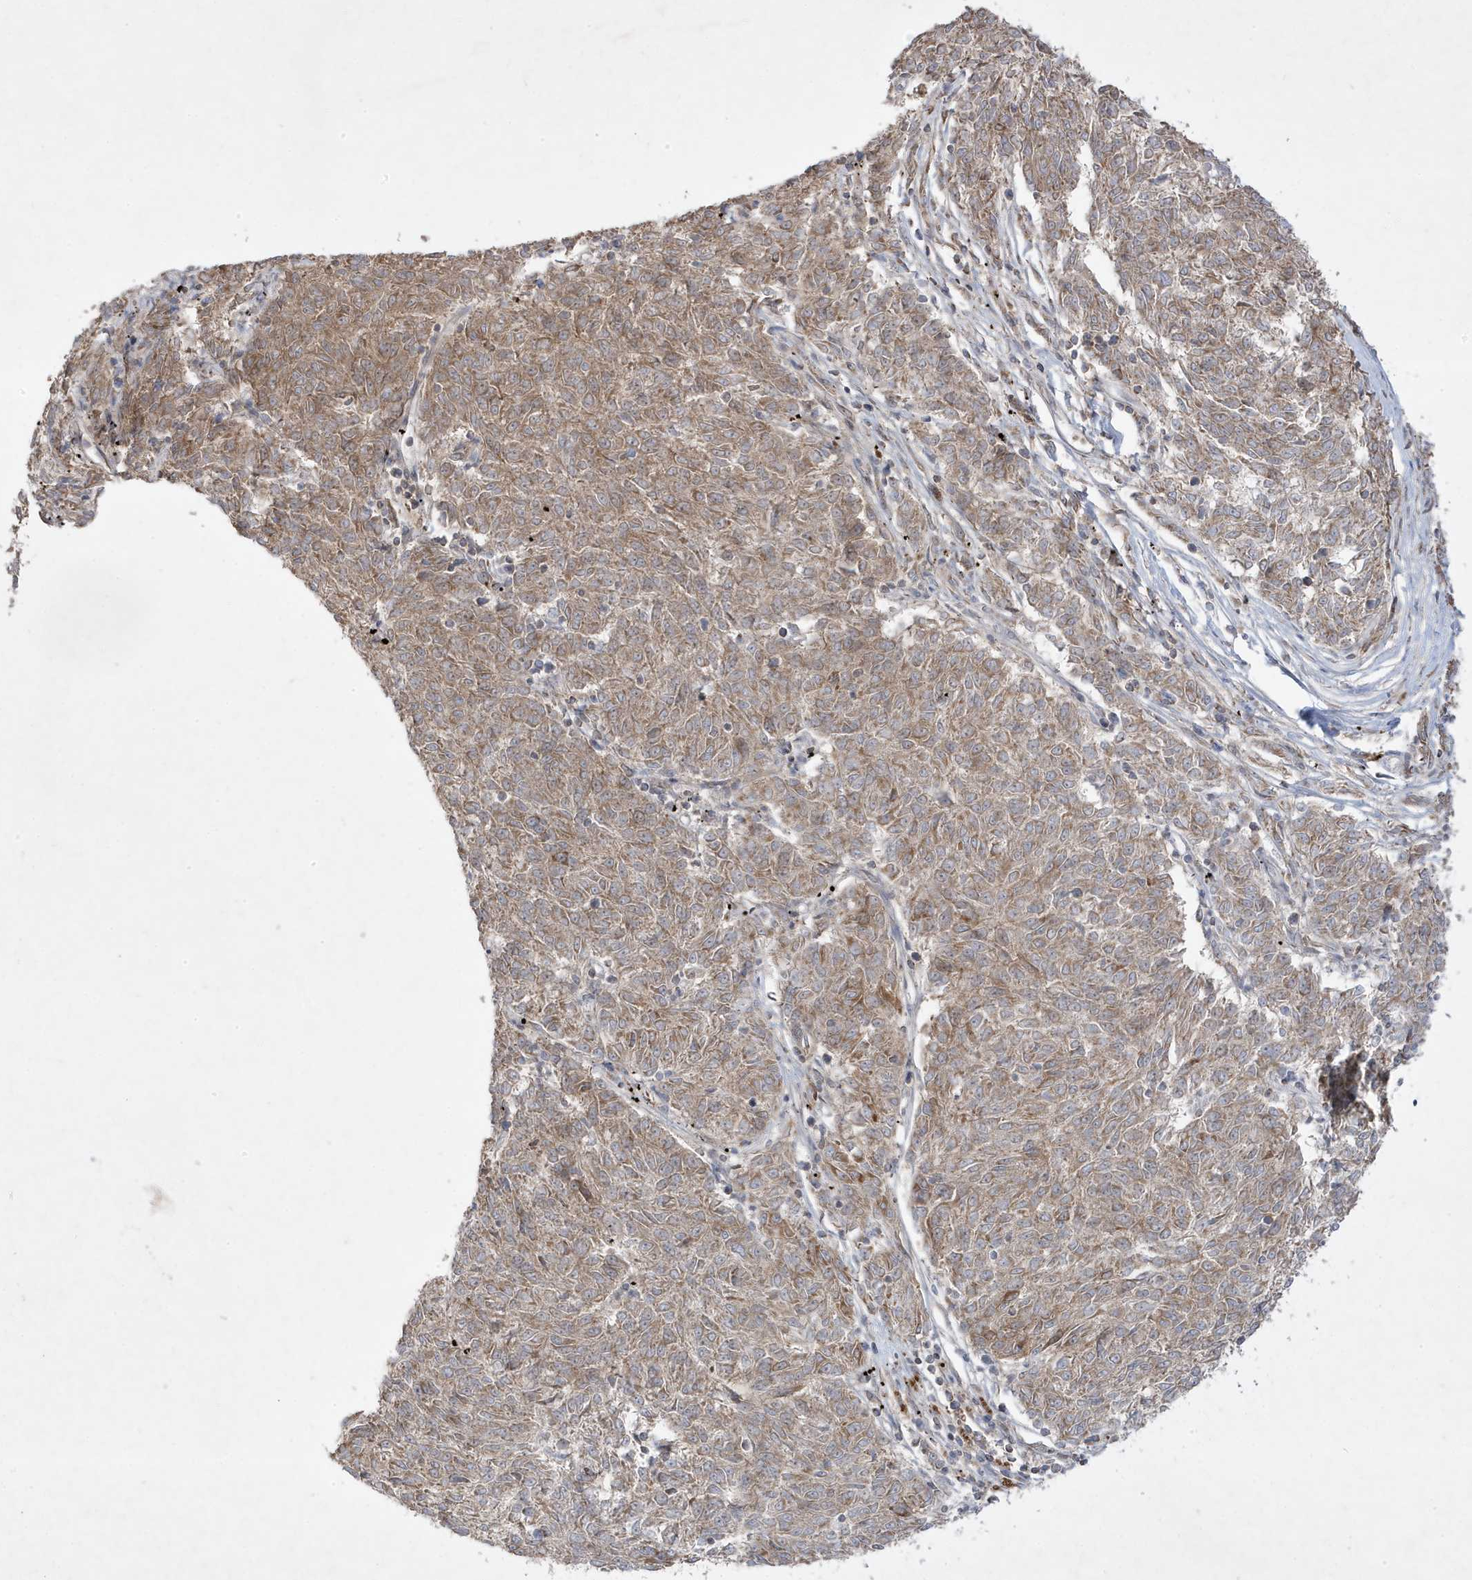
{"staining": {"intensity": "weak", "quantity": ">75%", "location": "cytoplasmic/membranous"}, "tissue": "melanoma", "cell_type": "Tumor cells", "image_type": "cancer", "snomed": [{"axis": "morphology", "description": "Malignant melanoma, NOS"}, {"axis": "topography", "description": "Skin"}], "caption": "IHC micrograph of neoplastic tissue: human melanoma stained using IHC exhibits low levels of weak protein expression localized specifically in the cytoplasmic/membranous of tumor cells, appearing as a cytoplasmic/membranous brown color.", "gene": "ADAMTSL3", "patient": {"sex": "female", "age": 72}}